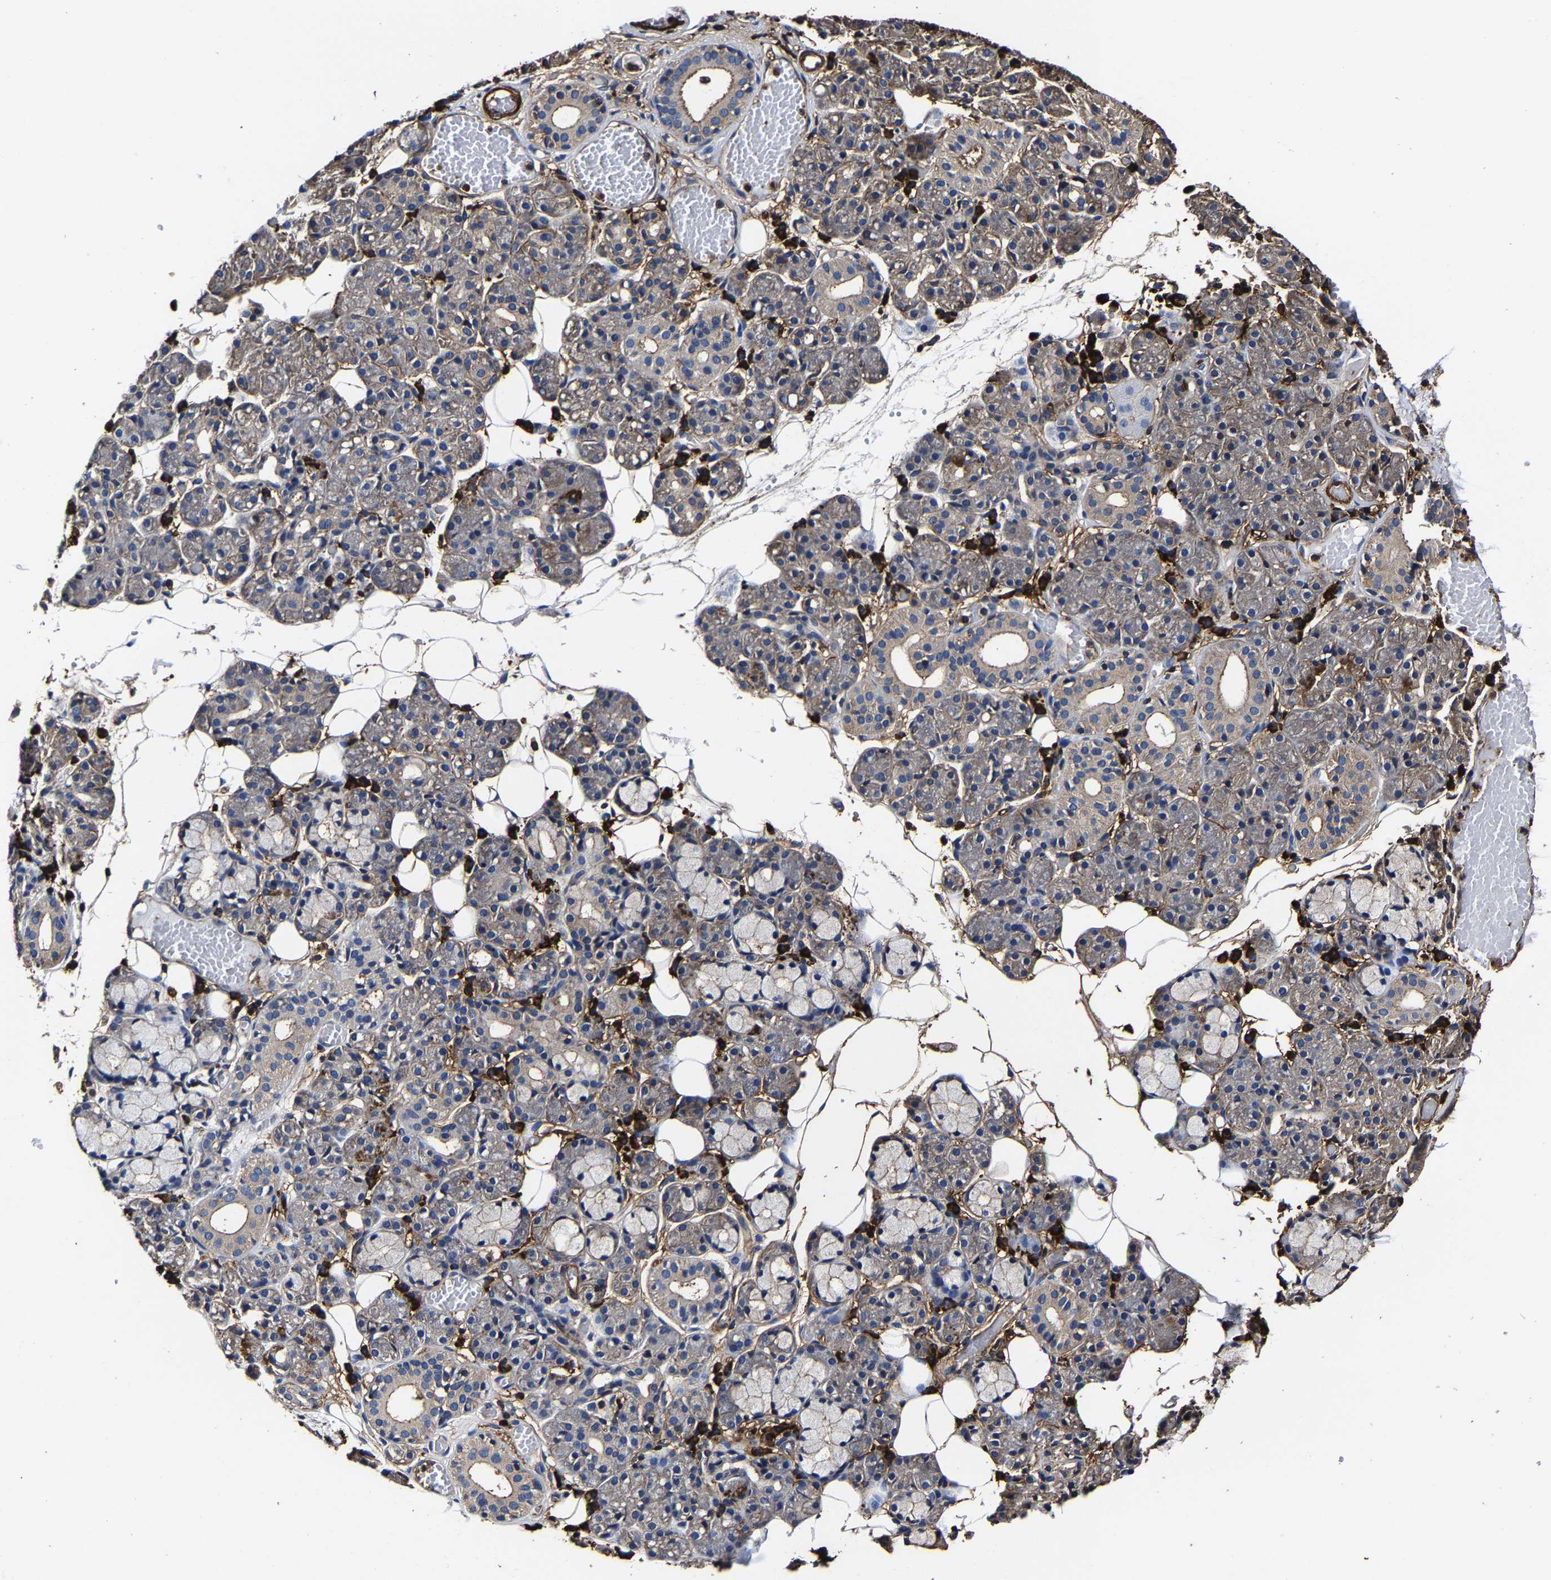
{"staining": {"intensity": "weak", "quantity": "25%-75%", "location": "cytoplasmic/membranous"}, "tissue": "salivary gland", "cell_type": "Glandular cells", "image_type": "normal", "snomed": [{"axis": "morphology", "description": "Normal tissue, NOS"}, {"axis": "topography", "description": "Salivary gland"}], "caption": "Immunohistochemical staining of unremarkable salivary gland reveals weak cytoplasmic/membranous protein expression in approximately 25%-75% of glandular cells.", "gene": "SSH3", "patient": {"sex": "male", "age": 63}}